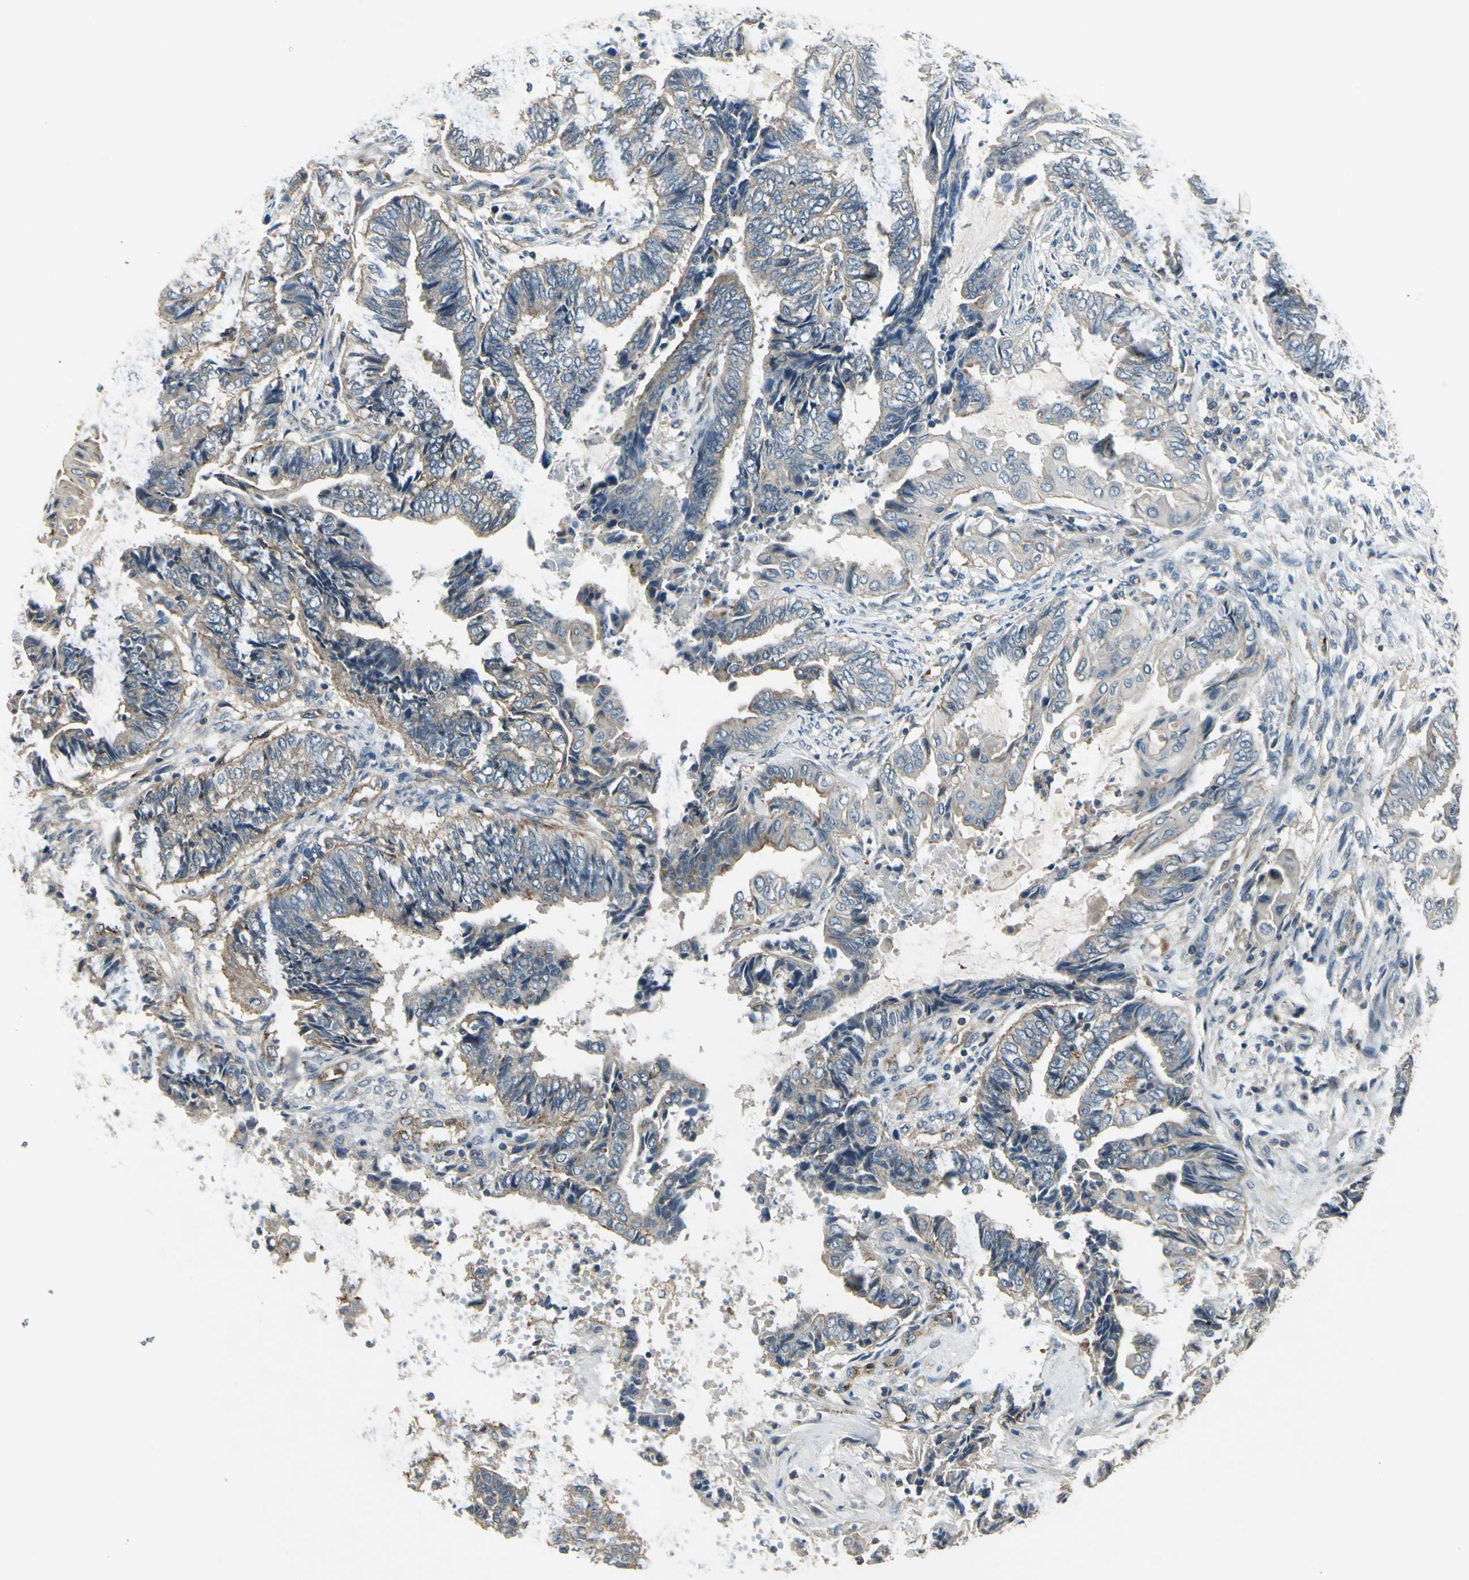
{"staining": {"intensity": "weak", "quantity": ">75%", "location": "cytoplasmic/membranous"}, "tissue": "endometrial cancer", "cell_type": "Tumor cells", "image_type": "cancer", "snomed": [{"axis": "morphology", "description": "Adenocarcinoma, NOS"}, {"axis": "topography", "description": "Uterus"}, {"axis": "topography", "description": "Endometrium"}], "caption": "This micrograph shows immunohistochemistry (IHC) staining of human adenocarcinoma (endometrial), with low weak cytoplasmic/membranous expression in about >75% of tumor cells.", "gene": "RAPGEF1", "patient": {"sex": "female", "age": 70}}